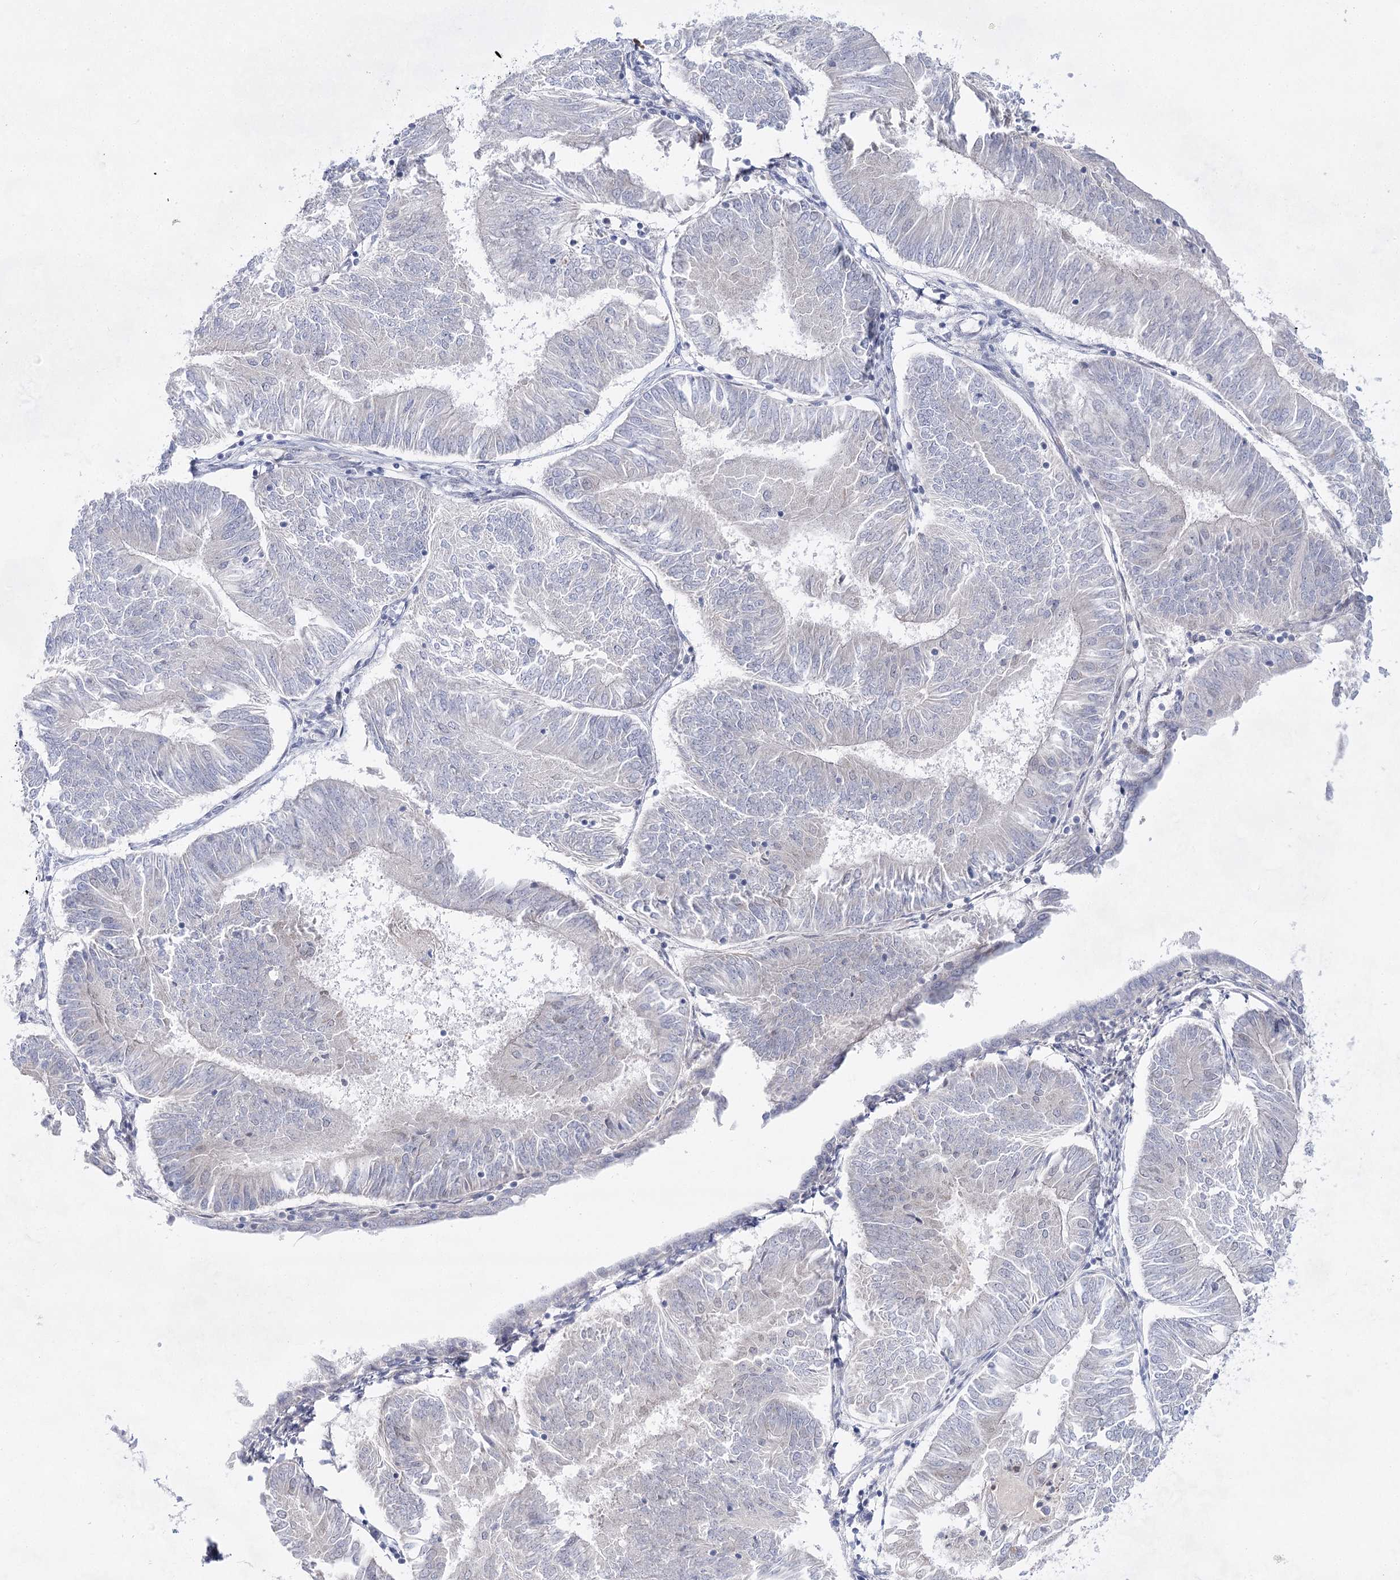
{"staining": {"intensity": "negative", "quantity": "none", "location": "none"}, "tissue": "endometrial cancer", "cell_type": "Tumor cells", "image_type": "cancer", "snomed": [{"axis": "morphology", "description": "Adenocarcinoma, NOS"}, {"axis": "topography", "description": "Endometrium"}], "caption": "Endometrial cancer stained for a protein using IHC exhibits no expression tumor cells.", "gene": "BPHL", "patient": {"sex": "female", "age": 58}}